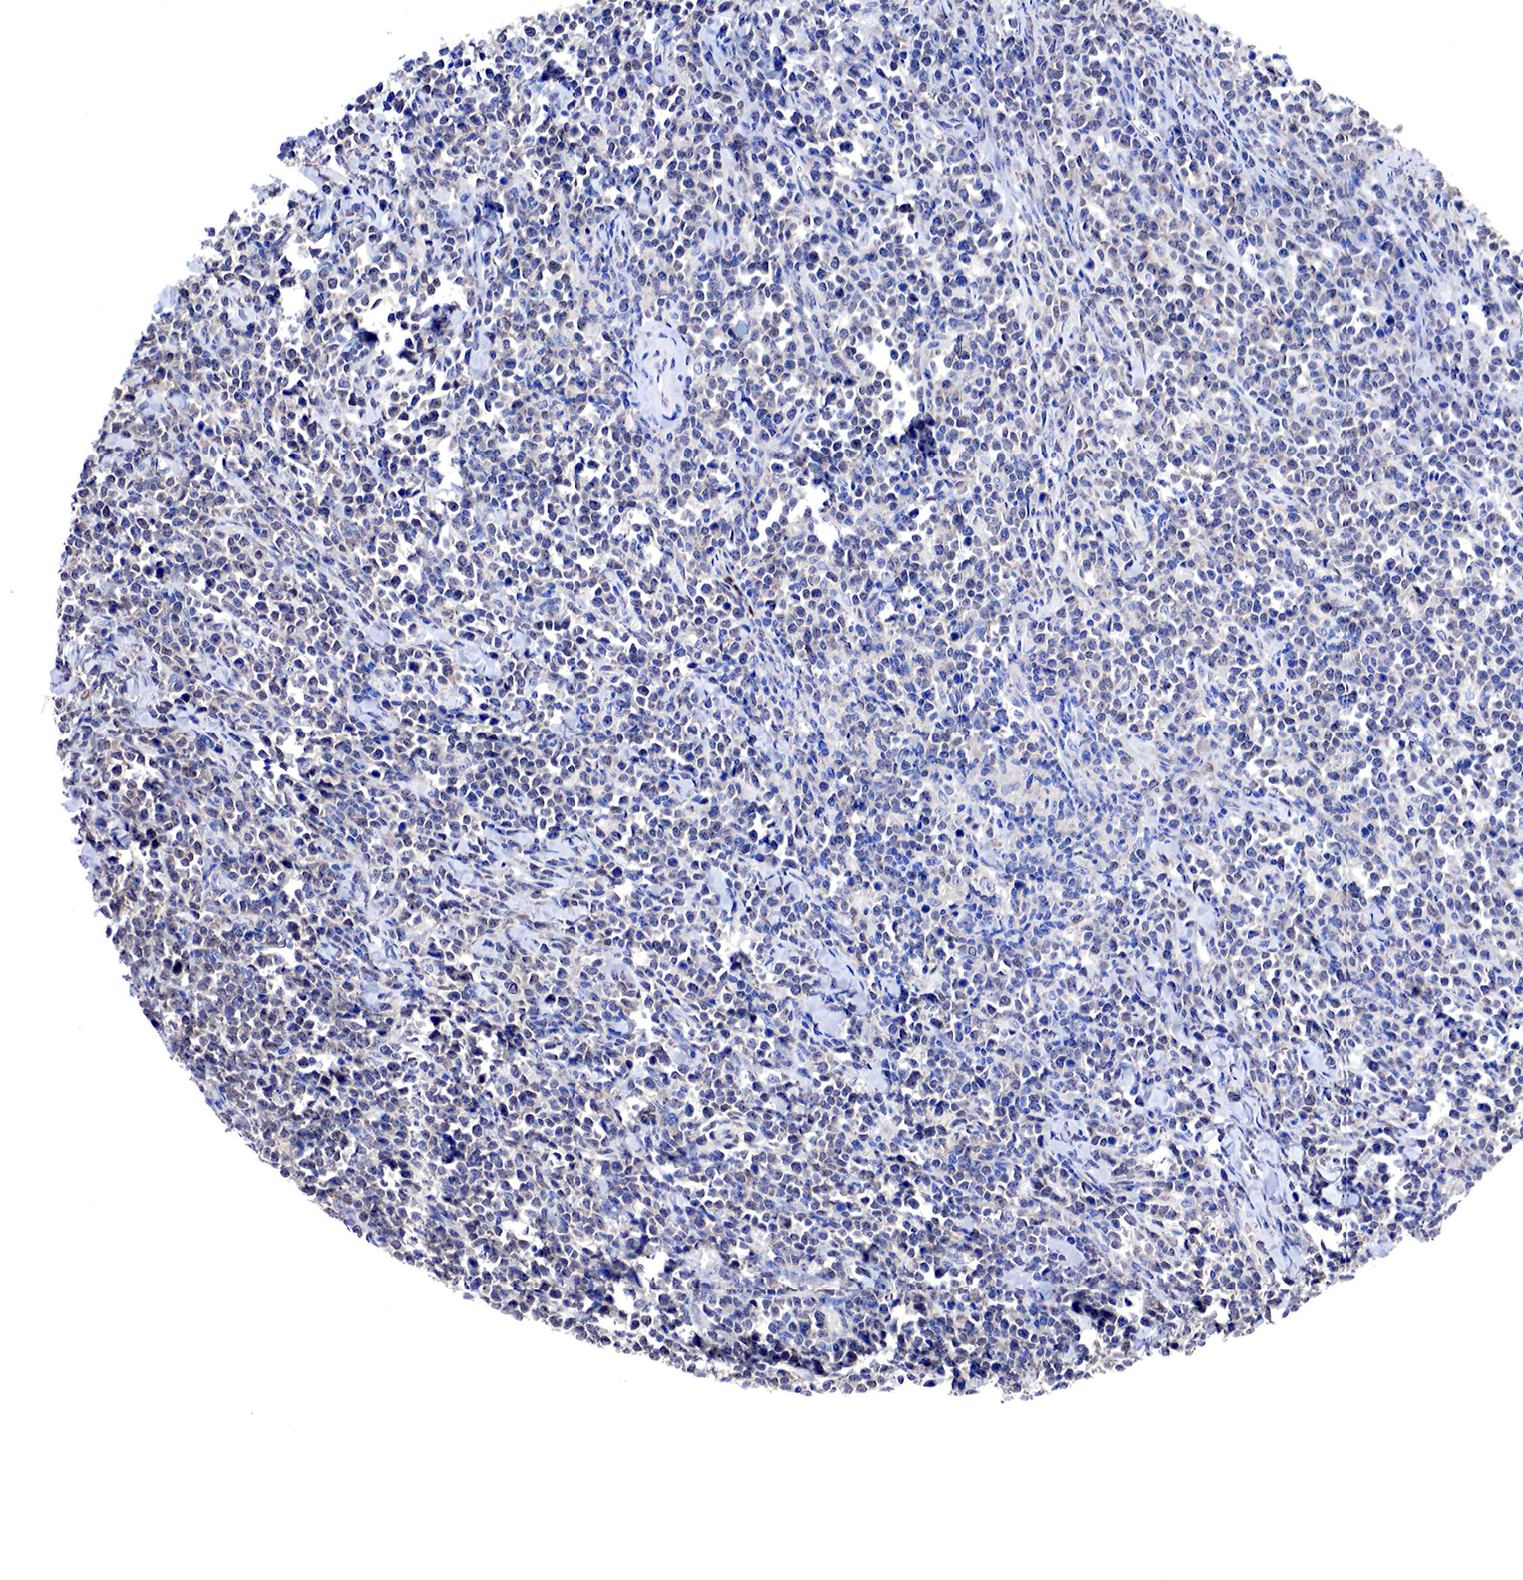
{"staining": {"intensity": "negative", "quantity": "none", "location": "none"}, "tissue": "lymphoma", "cell_type": "Tumor cells", "image_type": "cancer", "snomed": [{"axis": "morphology", "description": "Malignant lymphoma, non-Hodgkin's type, High grade"}, {"axis": "topography", "description": "Small intestine"}, {"axis": "topography", "description": "Colon"}], "caption": "High magnification brightfield microscopy of malignant lymphoma, non-Hodgkin's type (high-grade) stained with DAB (3,3'-diaminobenzidine) (brown) and counterstained with hematoxylin (blue): tumor cells show no significant expression.", "gene": "PABIR2", "patient": {"sex": "male", "age": 8}}